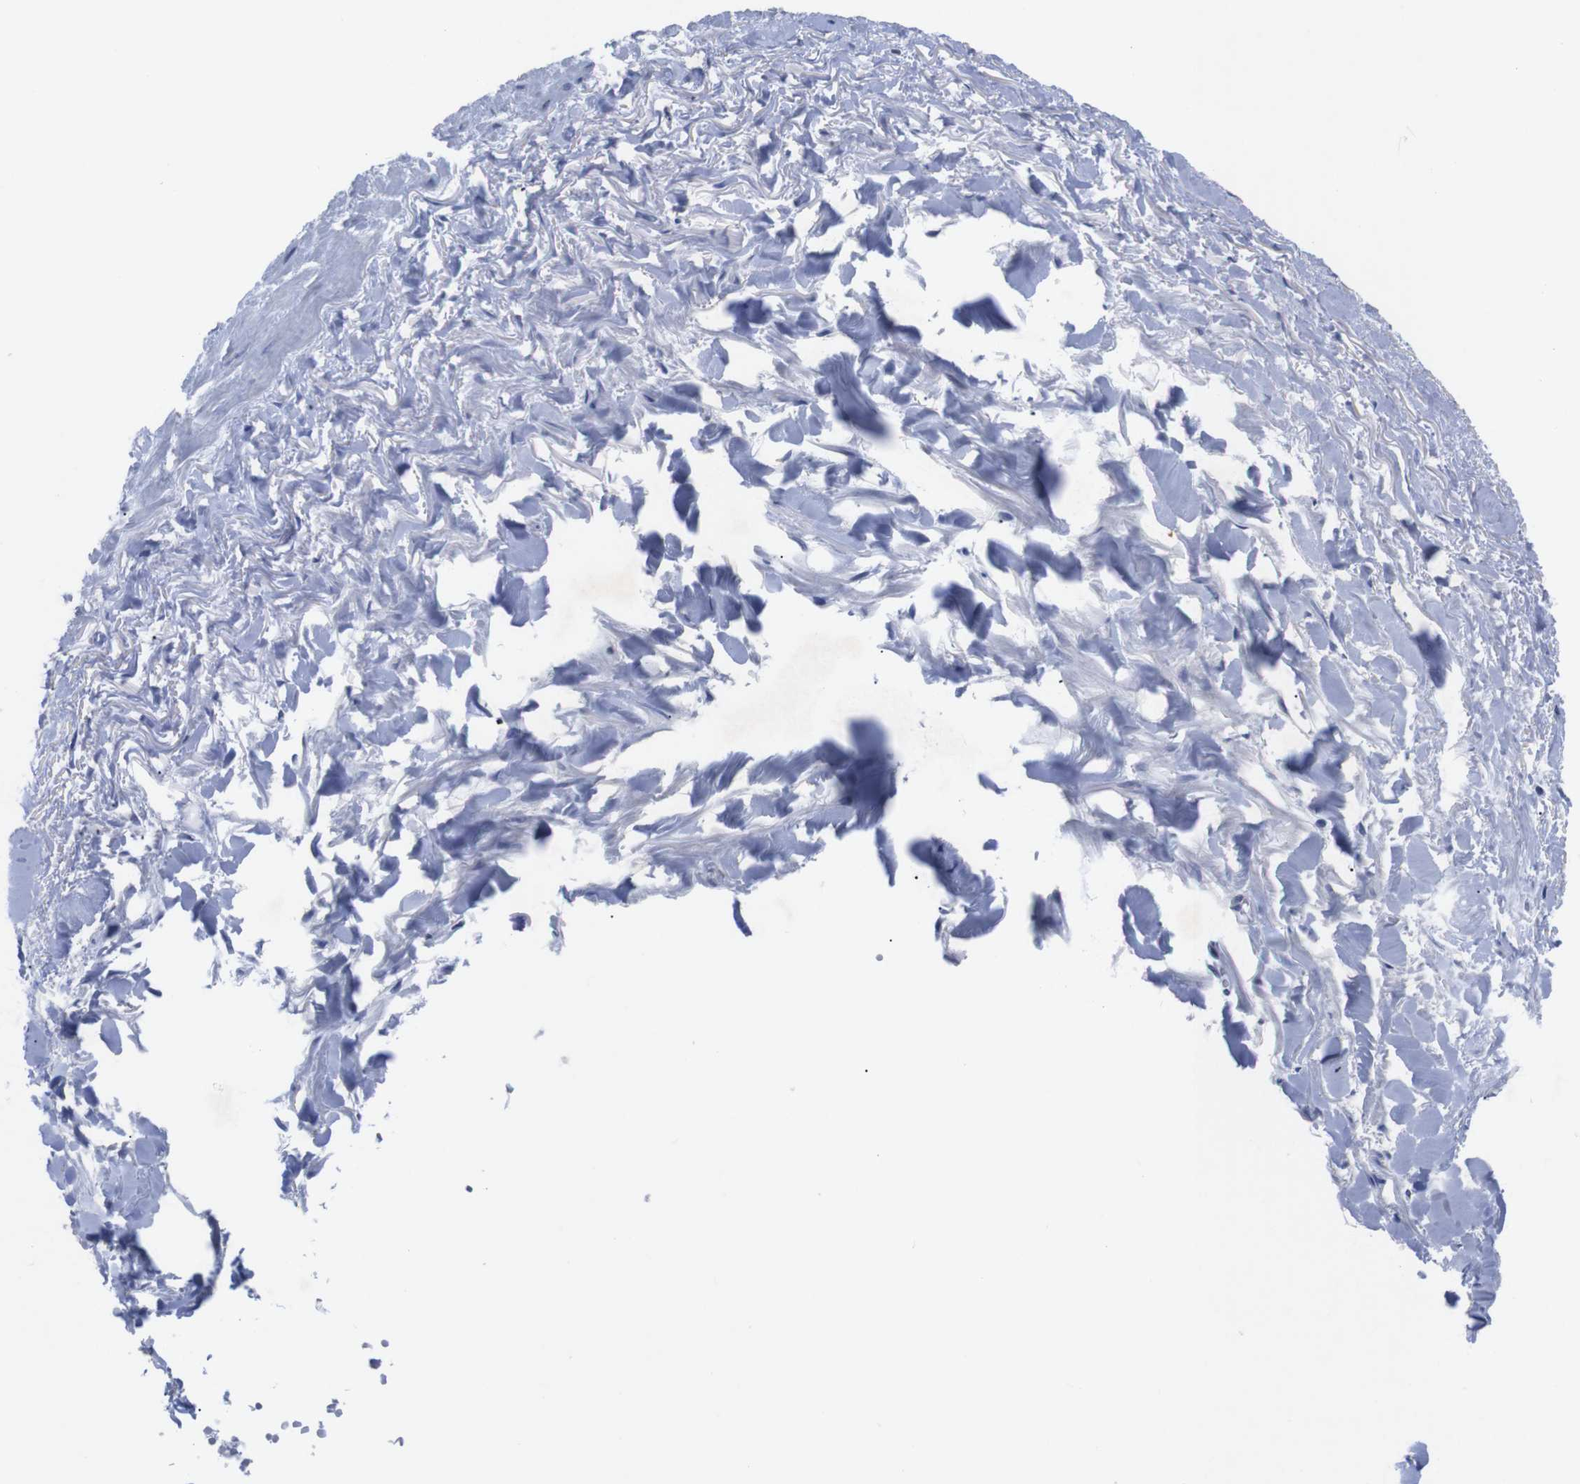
{"staining": {"intensity": "negative", "quantity": "none", "location": "none"}, "tissue": "adipose tissue", "cell_type": "Adipocytes", "image_type": "normal", "snomed": [{"axis": "morphology", "description": "Normal tissue, NOS"}, {"axis": "topography", "description": "Adipose tissue"}, {"axis": "topography", "description": "Peripheral nerve tissue"}], "caption": "DAB immunohistochemical staining of unremarkable adipose tissue exhibits no significant positivity in adipocytes. (DAB (3,3'-diaminobenzidine) immunohistochemistry visualized using brightfield microscopy, high magnification).", "gene": "IRF4", "patient": {"sex": "male", "age": 52}}